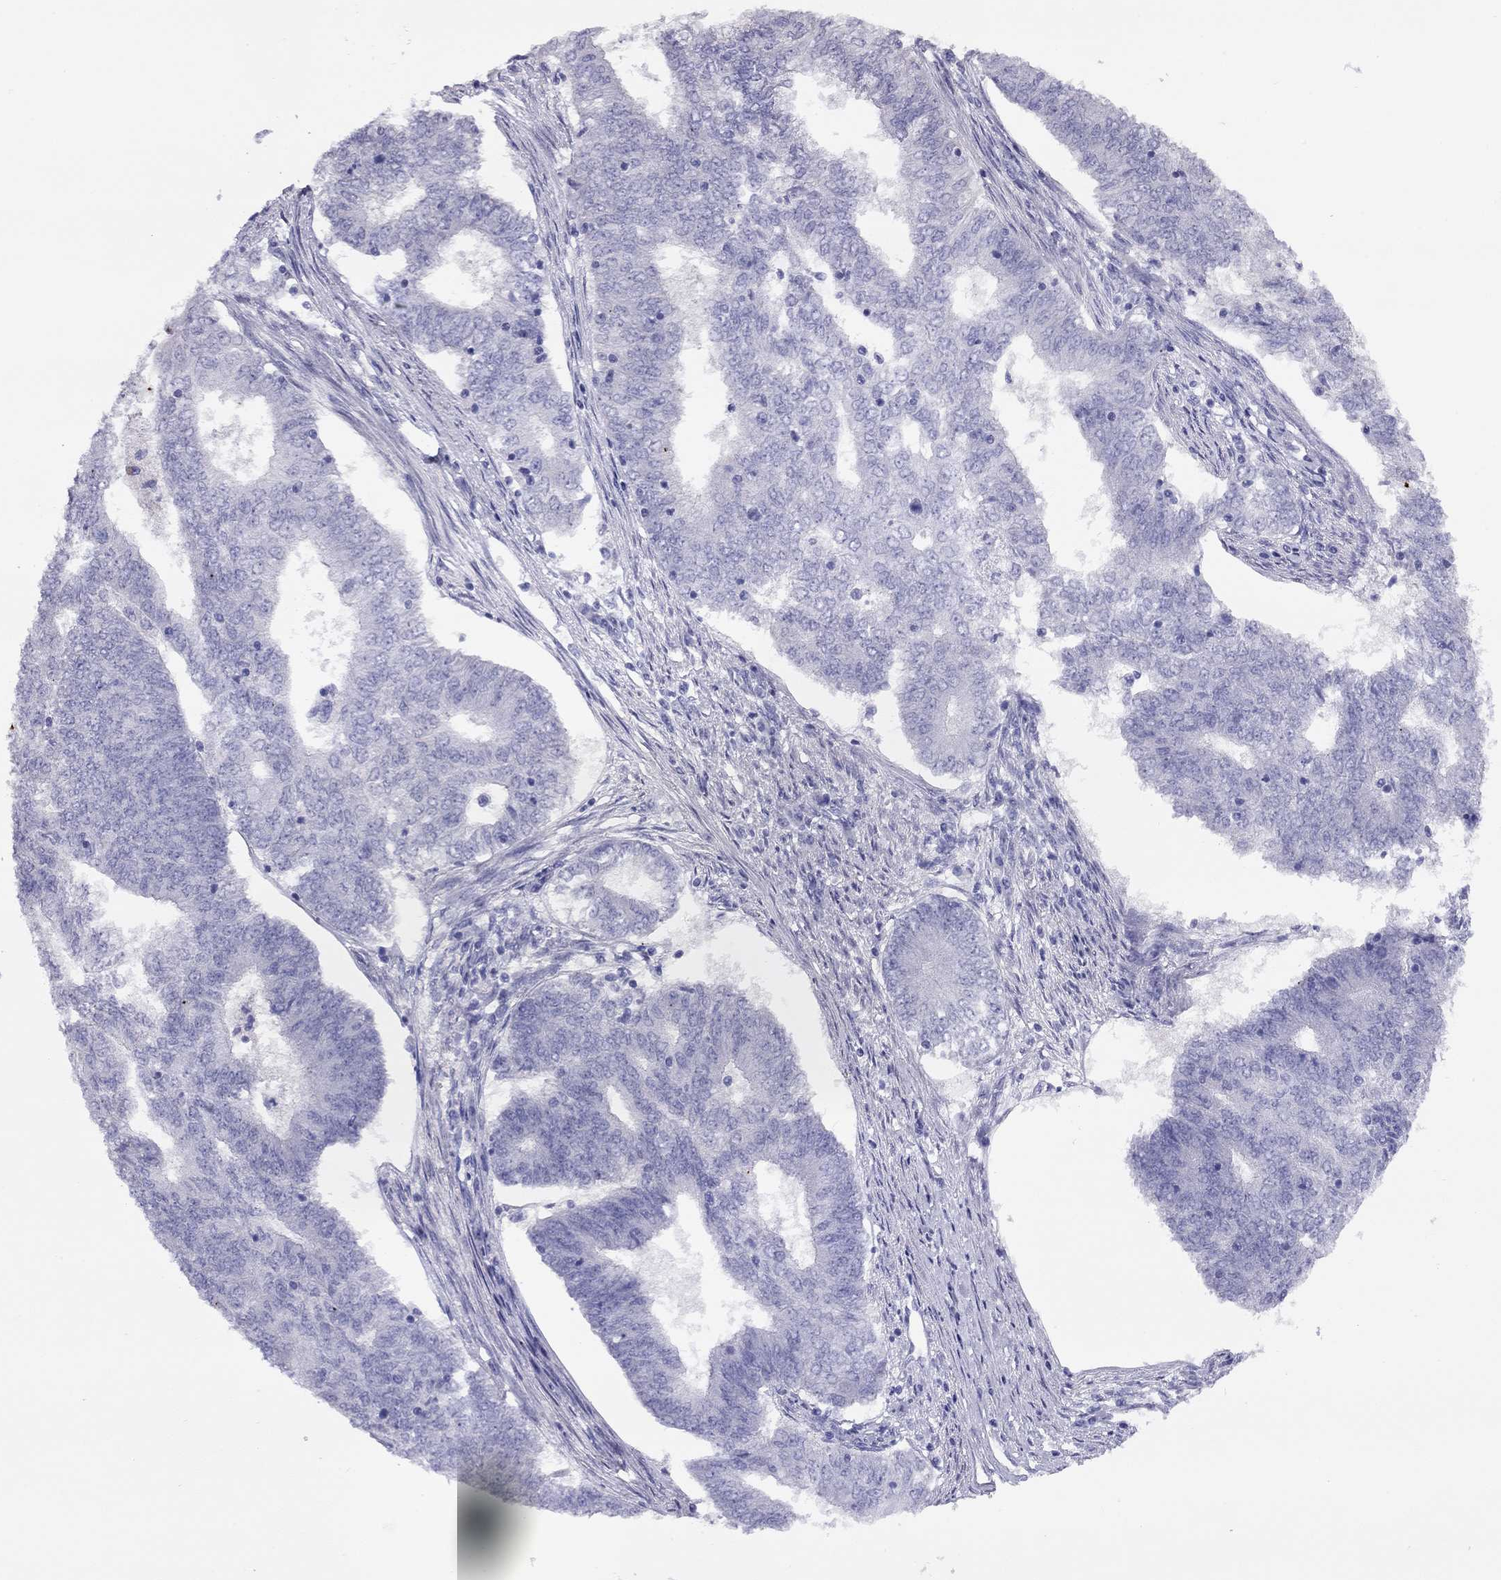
{"staining": {"intensity": "negative", "quantity": "none", "location": "none"}, "tissue": "endometrial cancer", "cell_type": "Tumor cells", "image_type": "cancer", "snomed": [{"axis": "morphology", "description": "Adenocarcinoma, NOS"}, {"axis": "topography", "description": "Endometrium"}], "caption": "This is an immunohistochemistry (IHC) image of endometrial adenocarcinoma. There is no staining in tumor cells.", "gene": "LRIT2", "patient": {"sex": "female", "age": 62}}